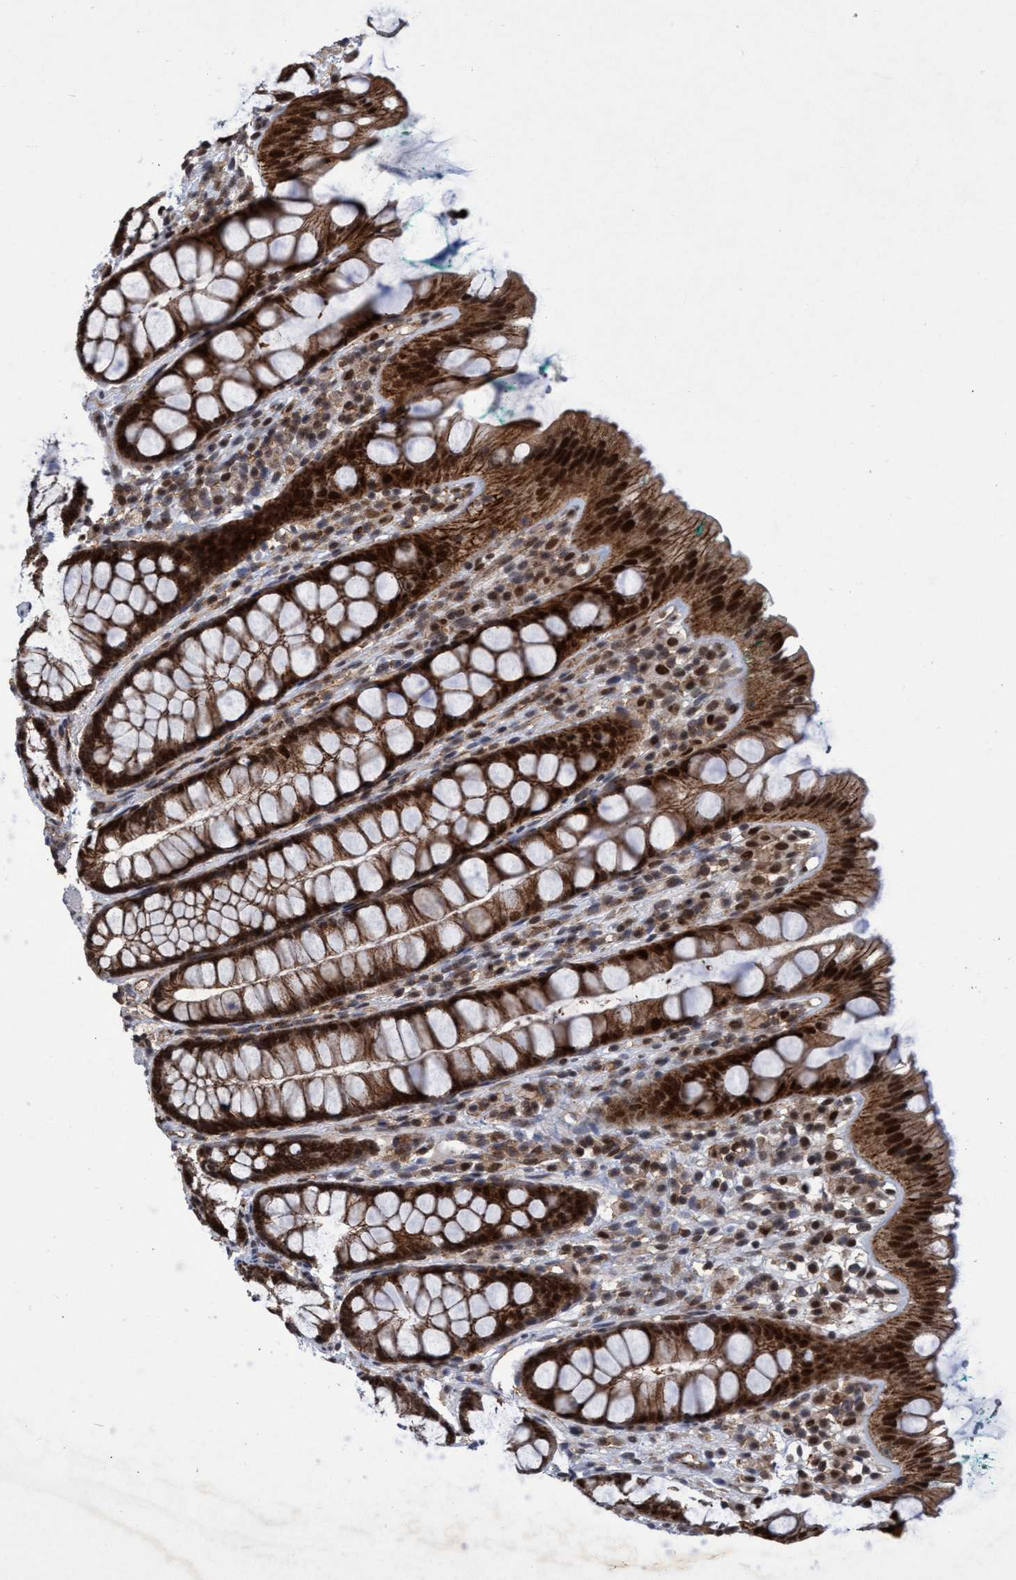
{"staining": {"intensity": "strong", "quantity": ">75%", "location": "cytoplasmic/membranous,nuclear"}, "tissue": "rectum", "cell_type": "Glandular cells", "image_type": "normal", "snomed": [{"axis": "morphology", "description": "Normal tissue, NOS"}, {"axis": "topography", "description": "Rectum"}], "caption": "Brown immunohistochemical staining in unremarkable rectum shows strong cytoplasmic/membranous,nuclear expression in approximately >75% of glandular cells. (Brightfield microscopy of DAB IHC at high magnification).", "gene": "GTF2F1", "patient": {"sex": "female", "age": 65}}